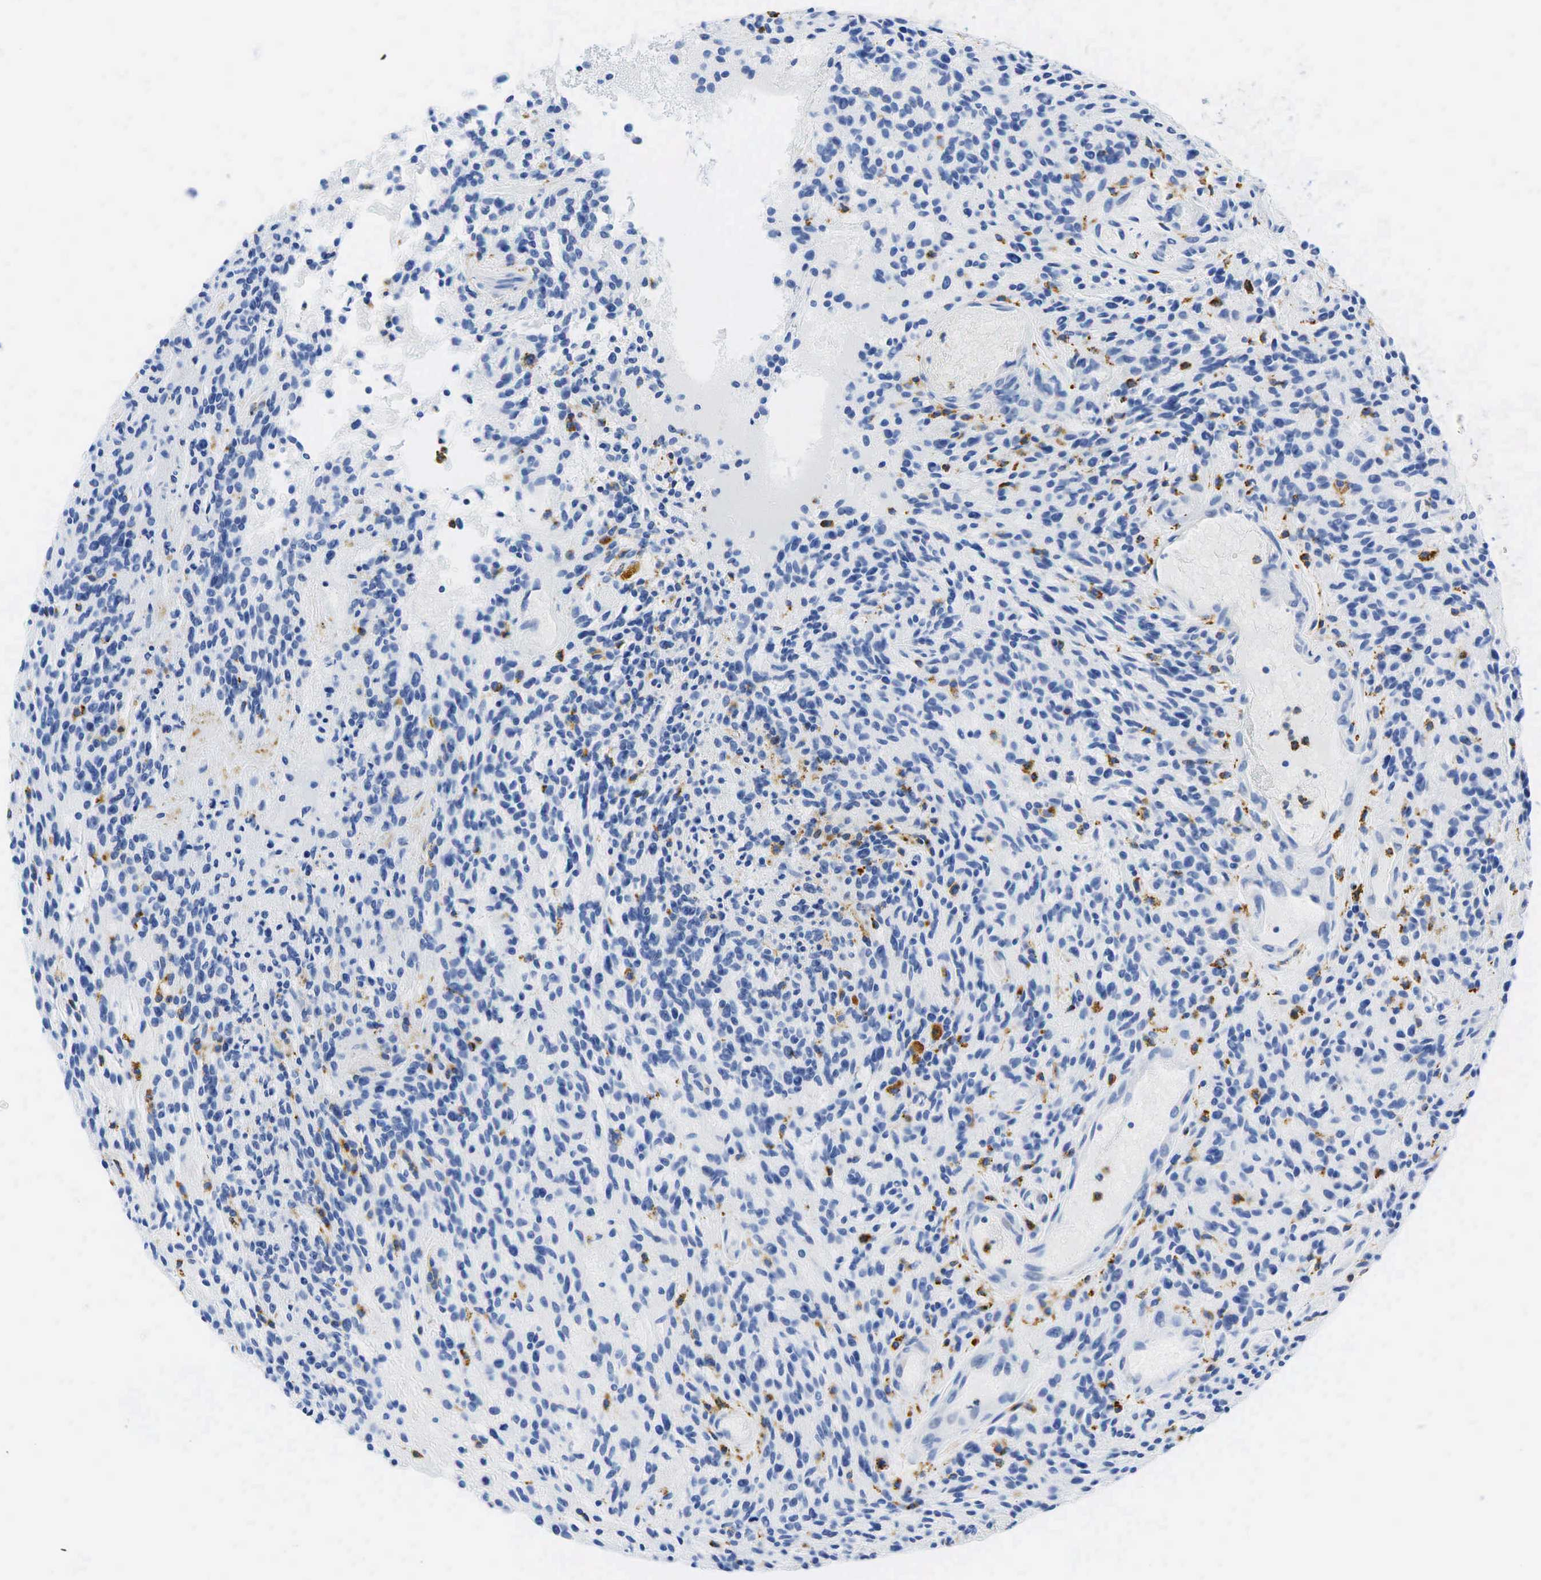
{"staining": {"intensity": "negative", "quantity": "none", "location": "none"}, "tissue": "glioma", "cell_type": "Tumor cells", "image_type": "cancer", "snomed": [{"axis": "morphology", "description": "Glioma, malignant, High grade"}, {"axis": "topography", "description": "Brain"}], "caption": "Protein analysis of glioma exhibits no significant staining in tumor cells. Brightfield microscopy of immunohistochemistry stained with DAB (brown) and hematoxylin (blue), captured at high magnification.", "gene": "CD68", "patient": {"sex": "female", "age": 13}}